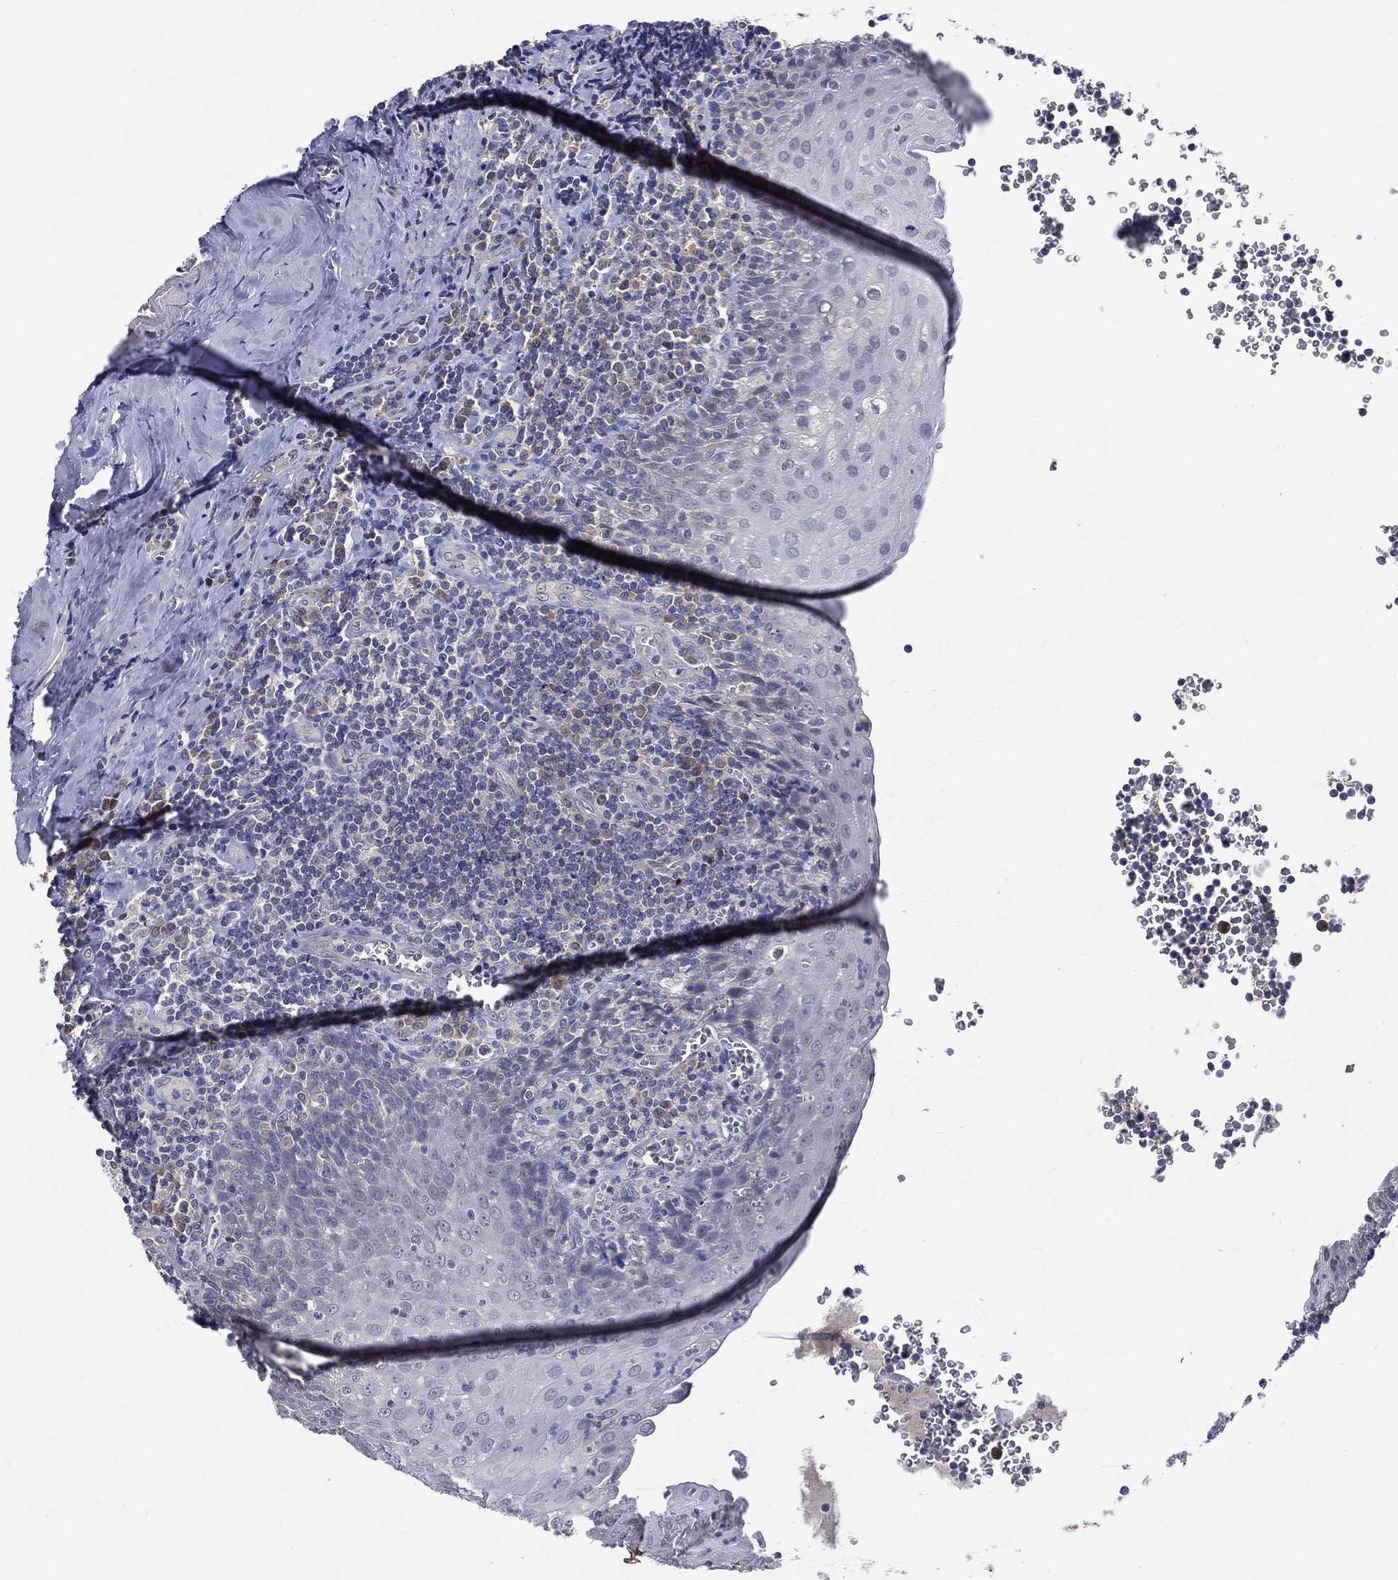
{"staining": {"intensity": "moderate", "quantity": "<25%", "location": "cytoplasmic/membranous"}, "tissue": "tonsil", "cell_type": "Germinal center cells", "image_type": "normal", "snomed": [{"axis": "morphology", "description": "Normal tissue, NOS"}, {"axis": "morphology", "description": "Inflammation, NOS"}, {"axis": "topography", "description": "Tonsil"}], "caption": "Immunohistochemistry staining of unremarkable tonsil, which shows low levels of moderate cytoplasmic/membranous staining in approximately <25% of germinal center cells indicating moderate cytoplasmic/membranous protein staining. The staining was performed using DAB (brown) for protein detection and nuclei were counterstained in hematoxylin (blue).", "gene": "DLG4", "patient": {"sex": "female", "age": 31}}